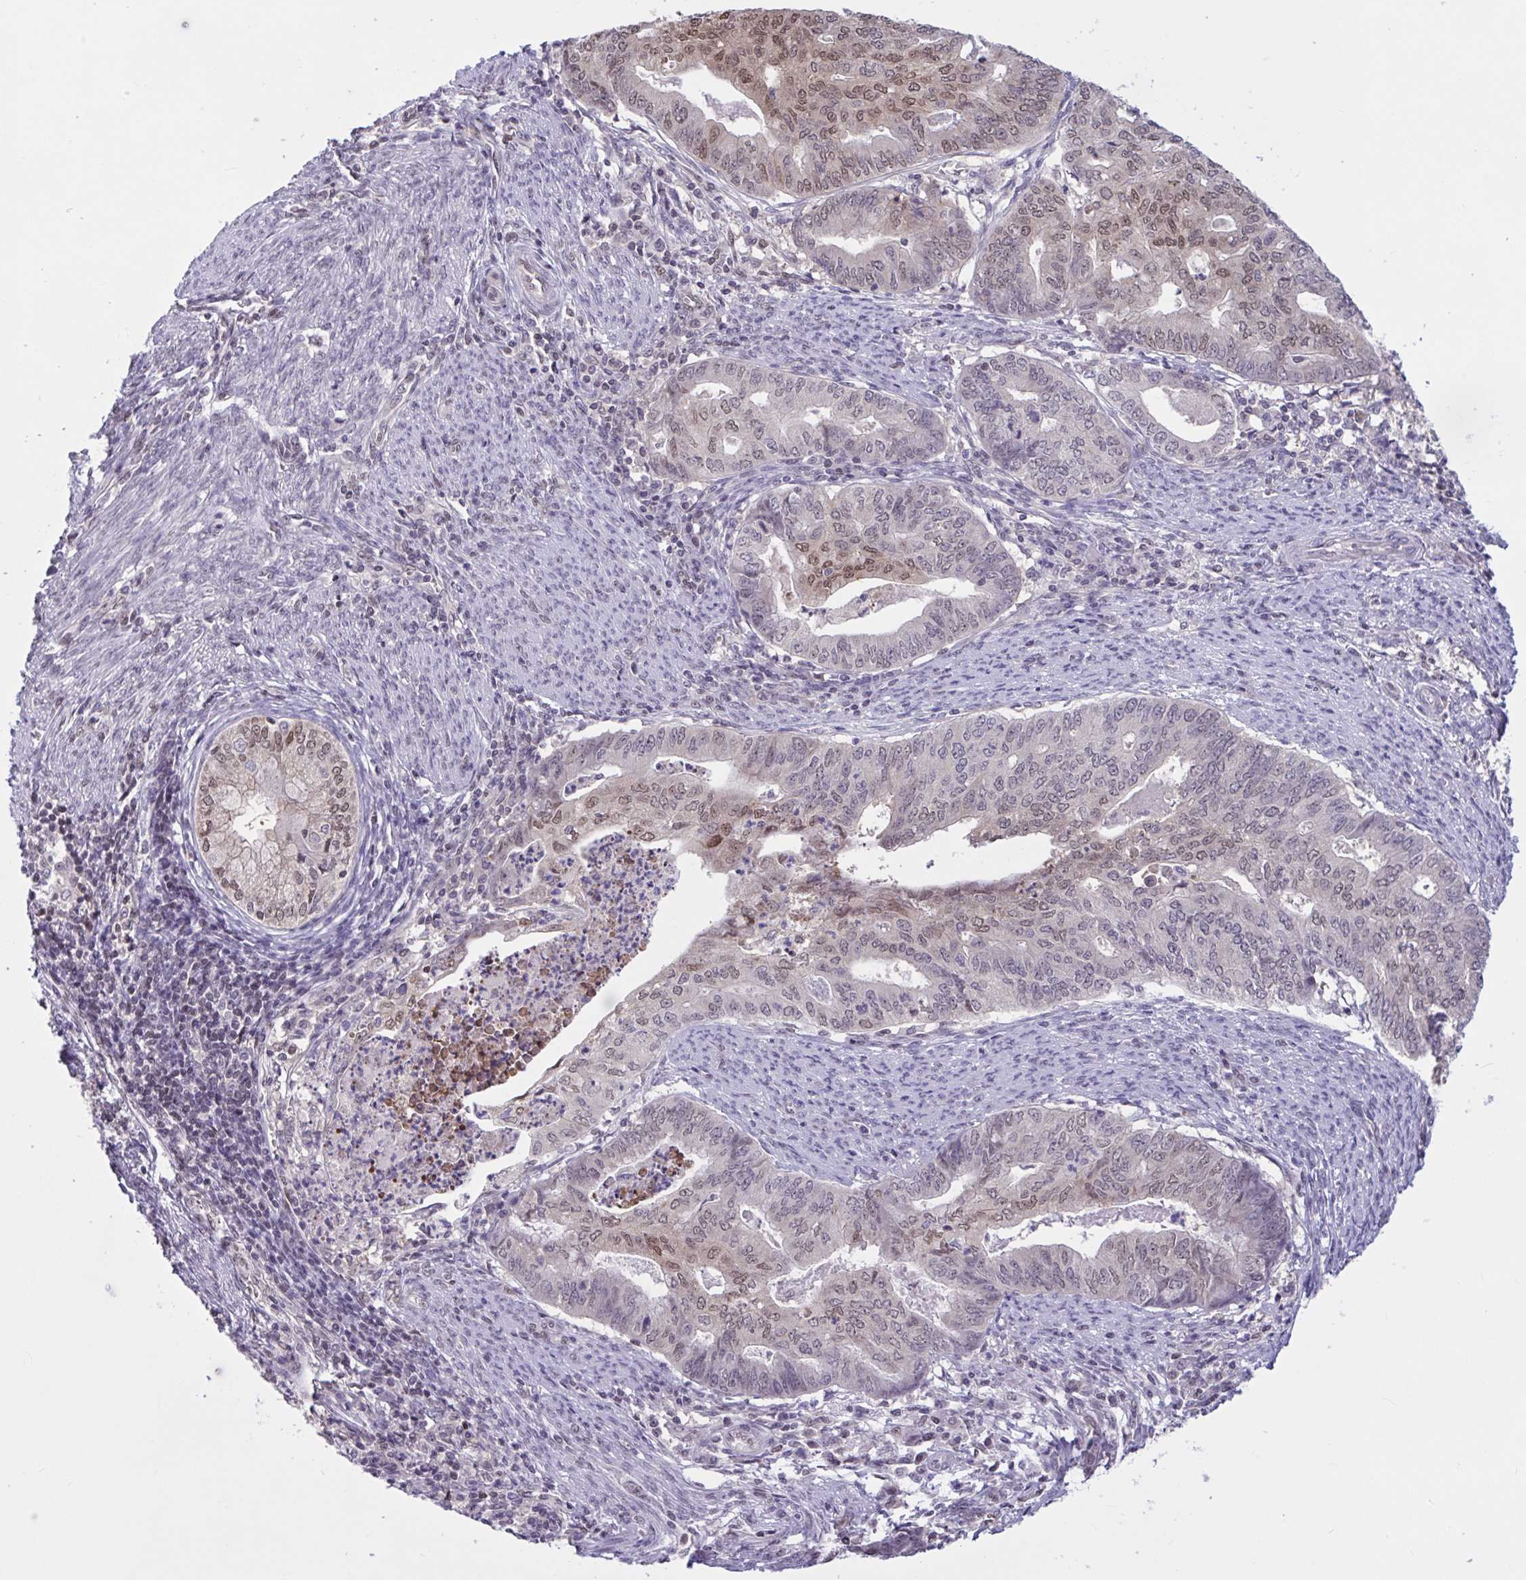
{"staining": {"intensity": "weak", "quantity": "25%-75%", "location": "nuclear"}, "tissue": "endometrial cancer", "cell_type": "Tumor cells", "image_type": "cancer", "snomed": [{"axis": "morphology", "description": "Adenocarcinoma, NOS"}, {"axis": "topography", "description": "Endometrium"}], "caption": "Endometrial cancer (adenocarcinoma) stained with a protein marker exhibits weak staining in tumor cells.", "gene": "RBL1", "patient": {"sex": "female", "age": 79}}